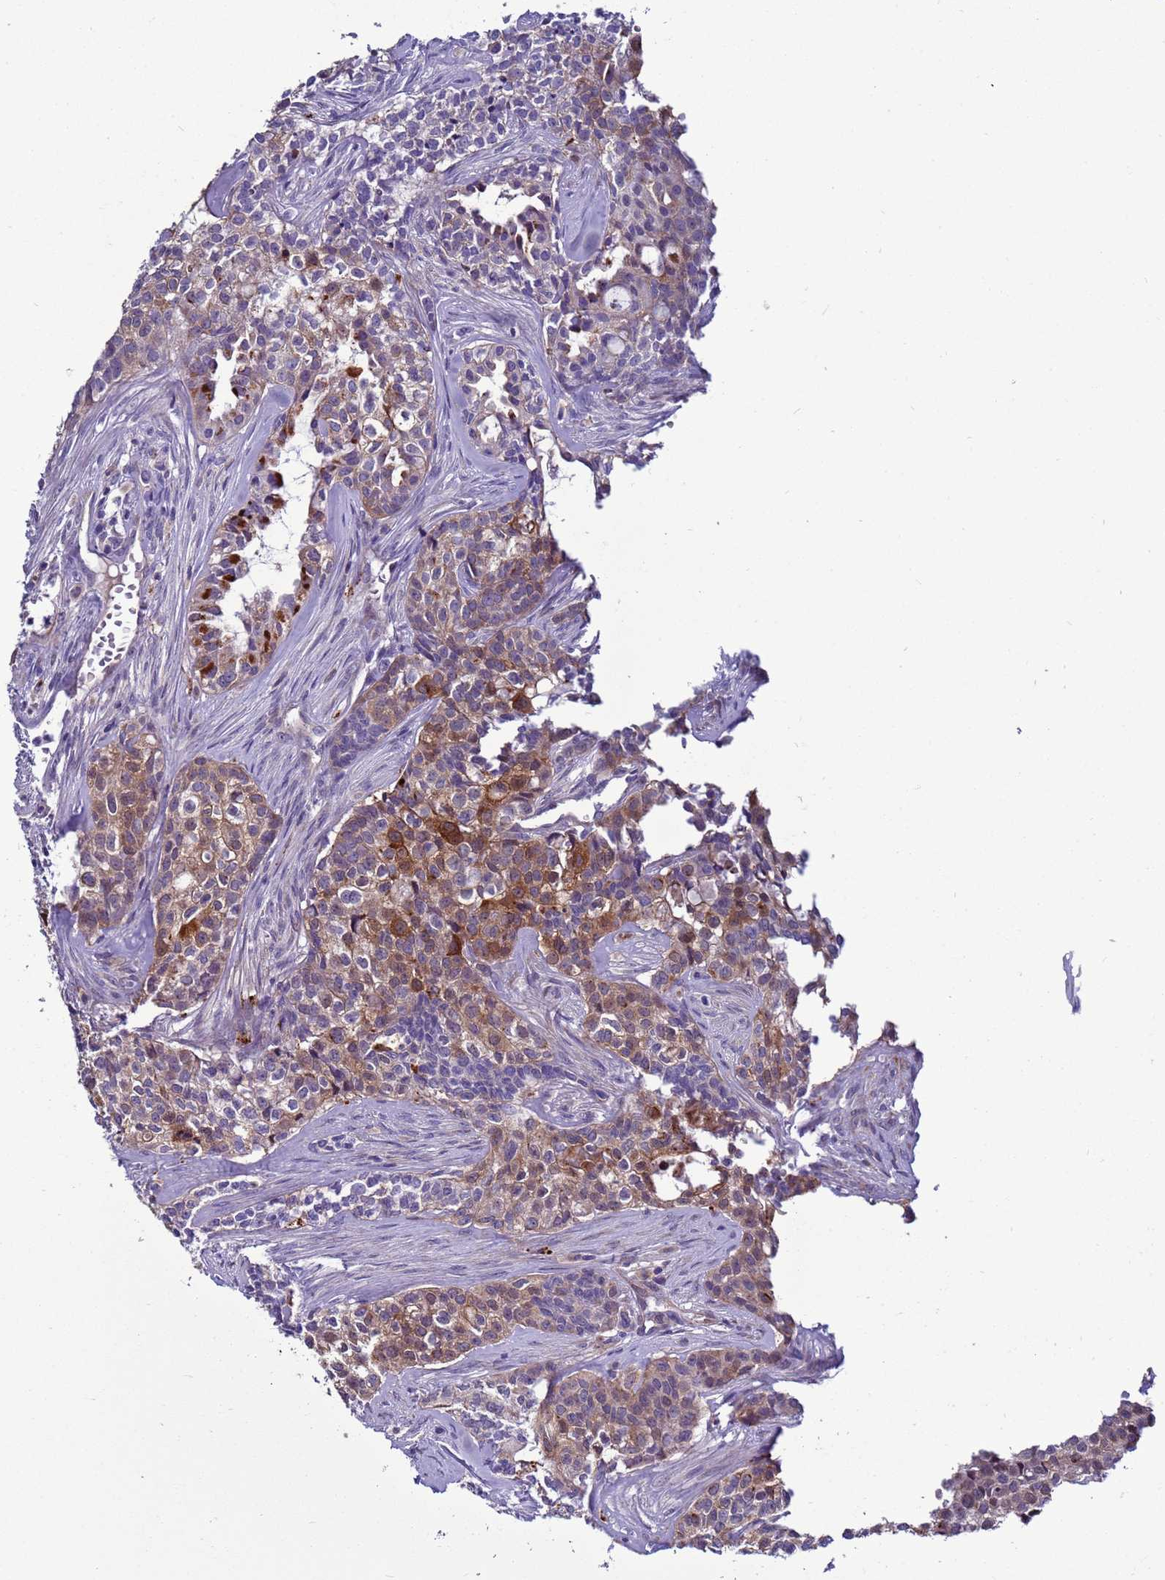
{"staining": {"intensity": "moderate", "quantity": ">75%", "location": "cytoplasmic/membranous"}, "tissue": "head and neck cancer", "cell_type": "Tumor cells", "image_type": "cancer", "snomed": [{"axis": "morphology", "description": "Adenocarcinoma, NOS"}, {"axis": "topography", "description": "Head-Neck"}], "caption": "Immunohistochemical staining of head and neck cancer shows medium levels of moderate cytoplasmic/membranous protein expression in approximately >75% of tumor cells.", "gene": "NAT2", "patient": {"sex": "male", "age": 81}}